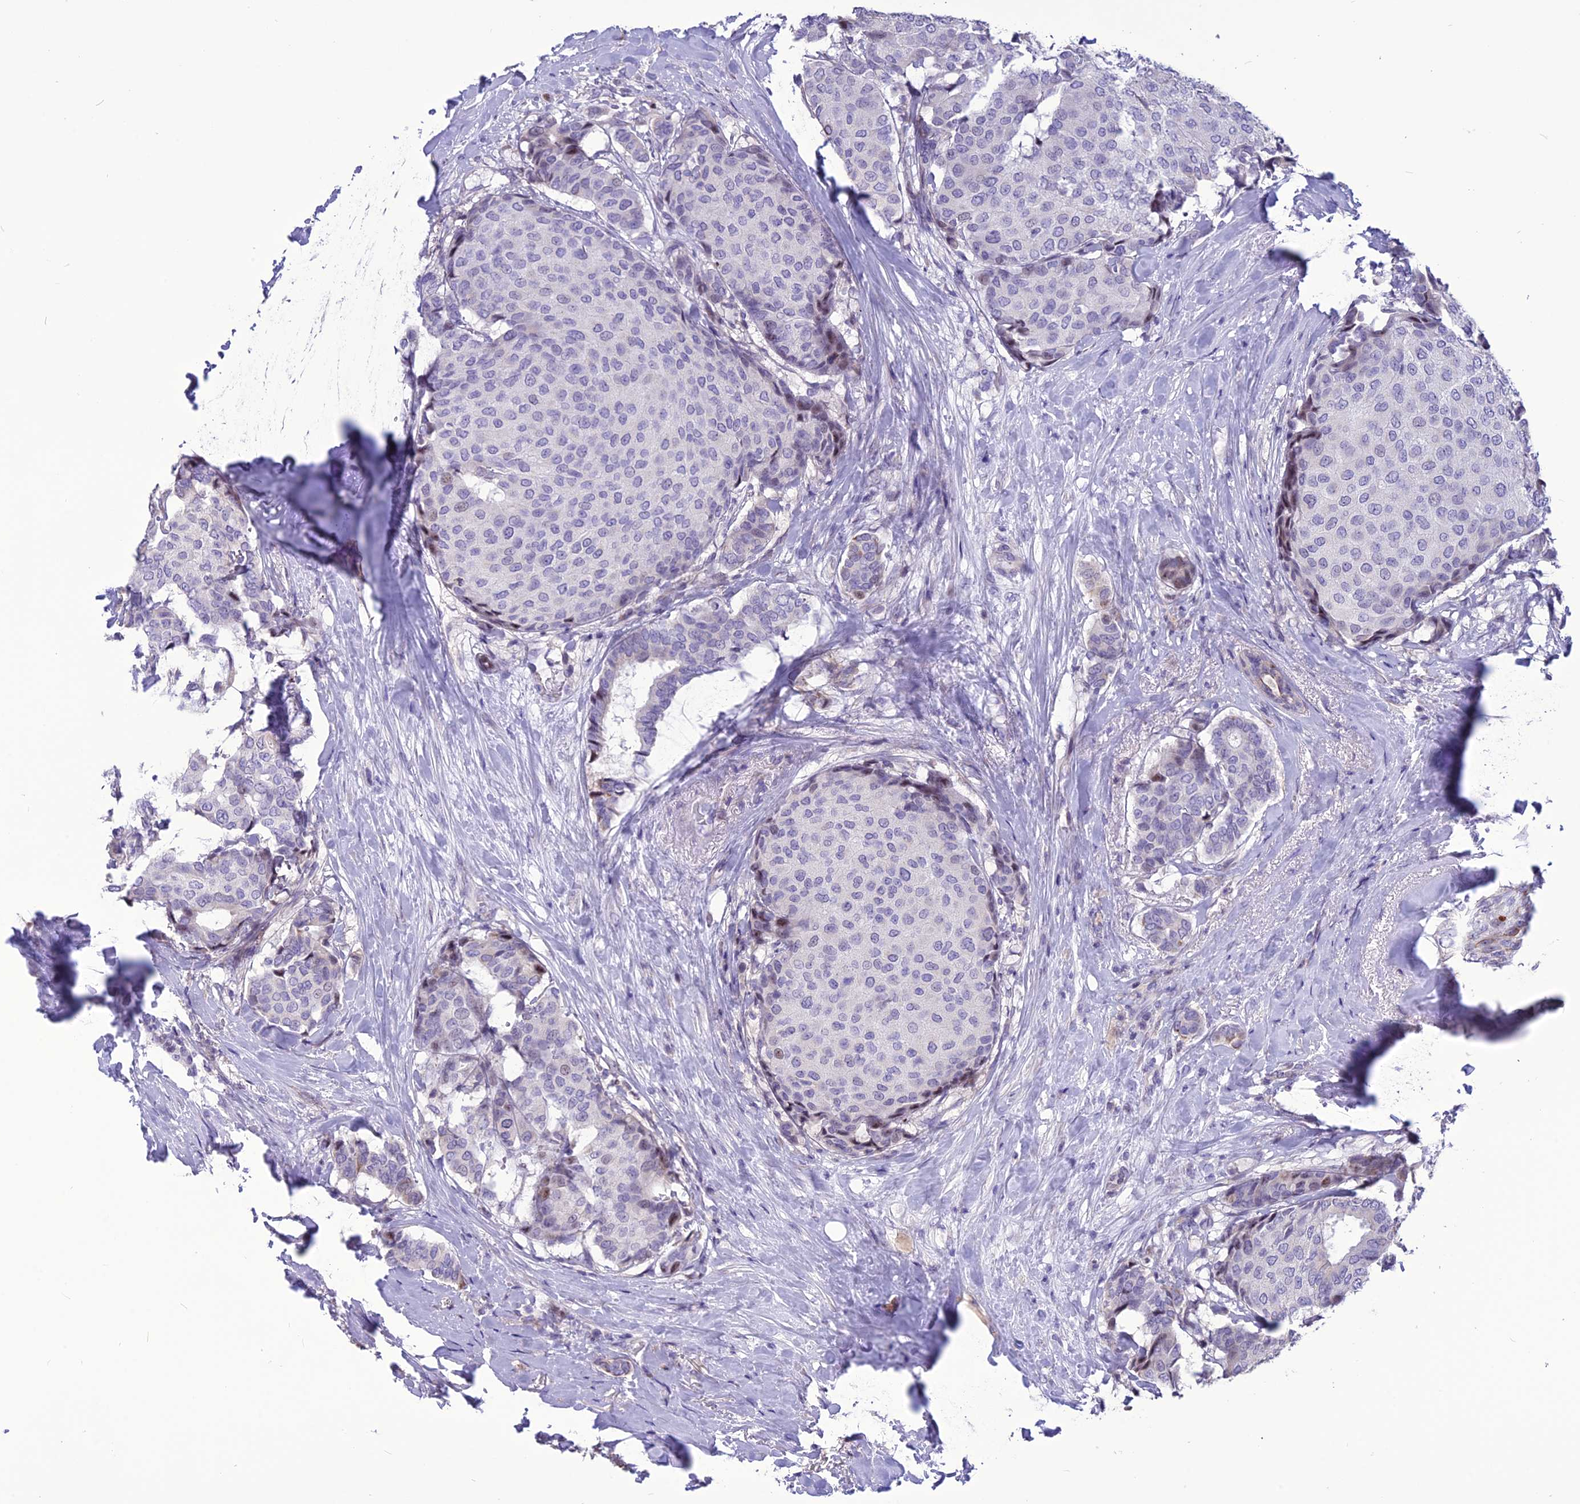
{"staining": {"intensity": "negative", "quantity": "none", "location": "none"}, "tissue": "breast cancer", "cell_type": "Tumor cells", "image_type": "cancer", "snomed": [{"axis": "morphology", "description": "Duct carcinoma"}, {"axis": "topography", "description": "Breast"}], "caption": "Photomicrograph shows no protein positivity in tumor cells of breast cancer (infiltrating ductal carcinoma) tissue. (DAB immunohistochemistry, high magnification).", "gene": "SPG21", "patient": {"sex": "female", "age": 75}}